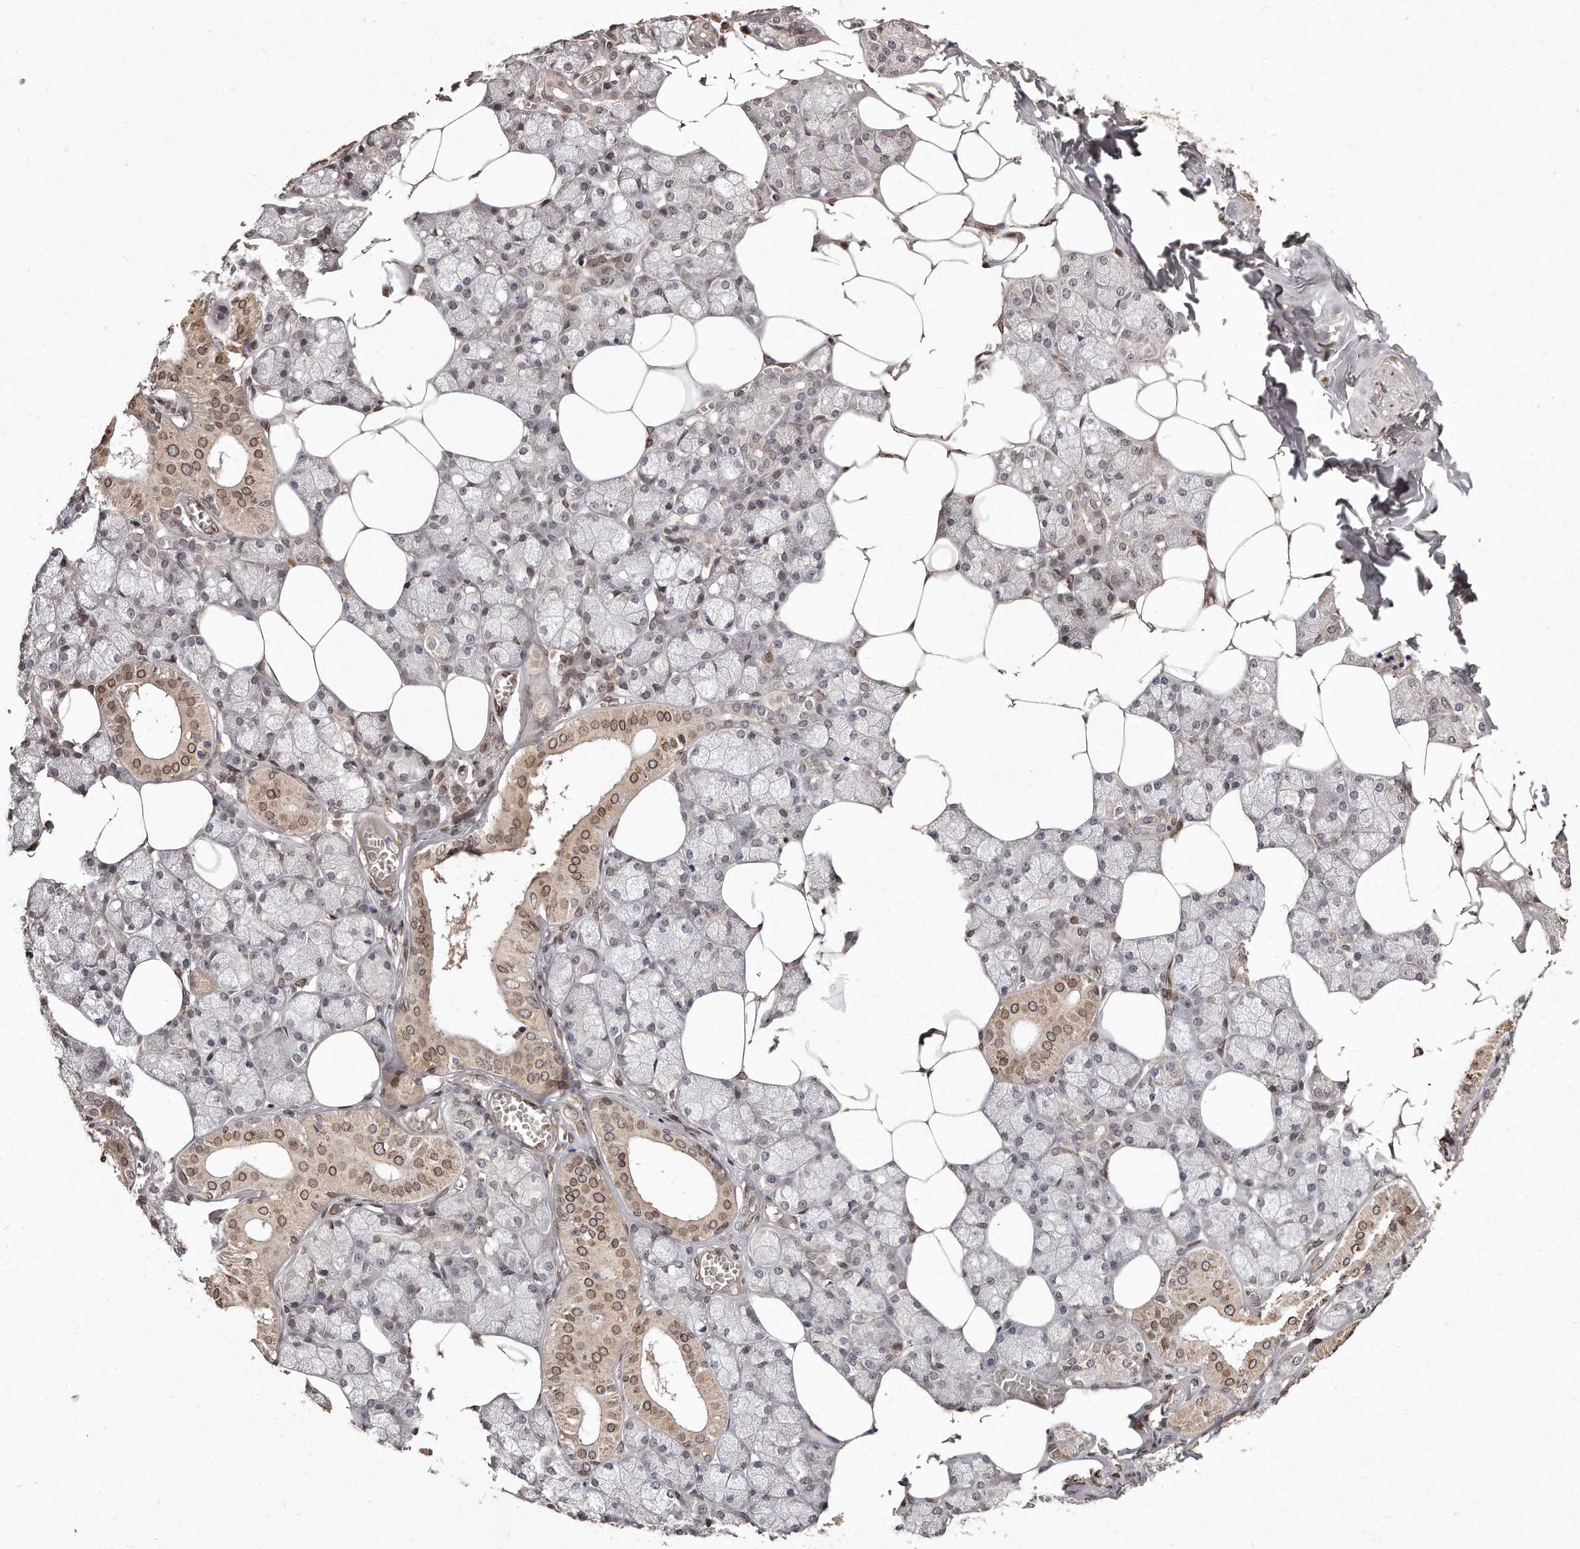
{"staining": {"intensity": "moderate", "quantity": "<25%", "location": "cytoplasmic/membranous,nuclear"}, "tissue": "salivary gland", "cell_type": "Glandular cells", "image_type": "normal", "snomed": [{"axis": "morphology", "description": "Normal tissue, NOS"}, {"axis": "topography", "description": "Salivary gland"}], "caption": "Moderate cytoplasmic/membranous,nuclear staining for a protein is identified in approximately <25% of glandular cells of unremarkable salivary gland using IHC.", "gene": "HASPIN", "patient": {"sex": "male", "age": 62}}